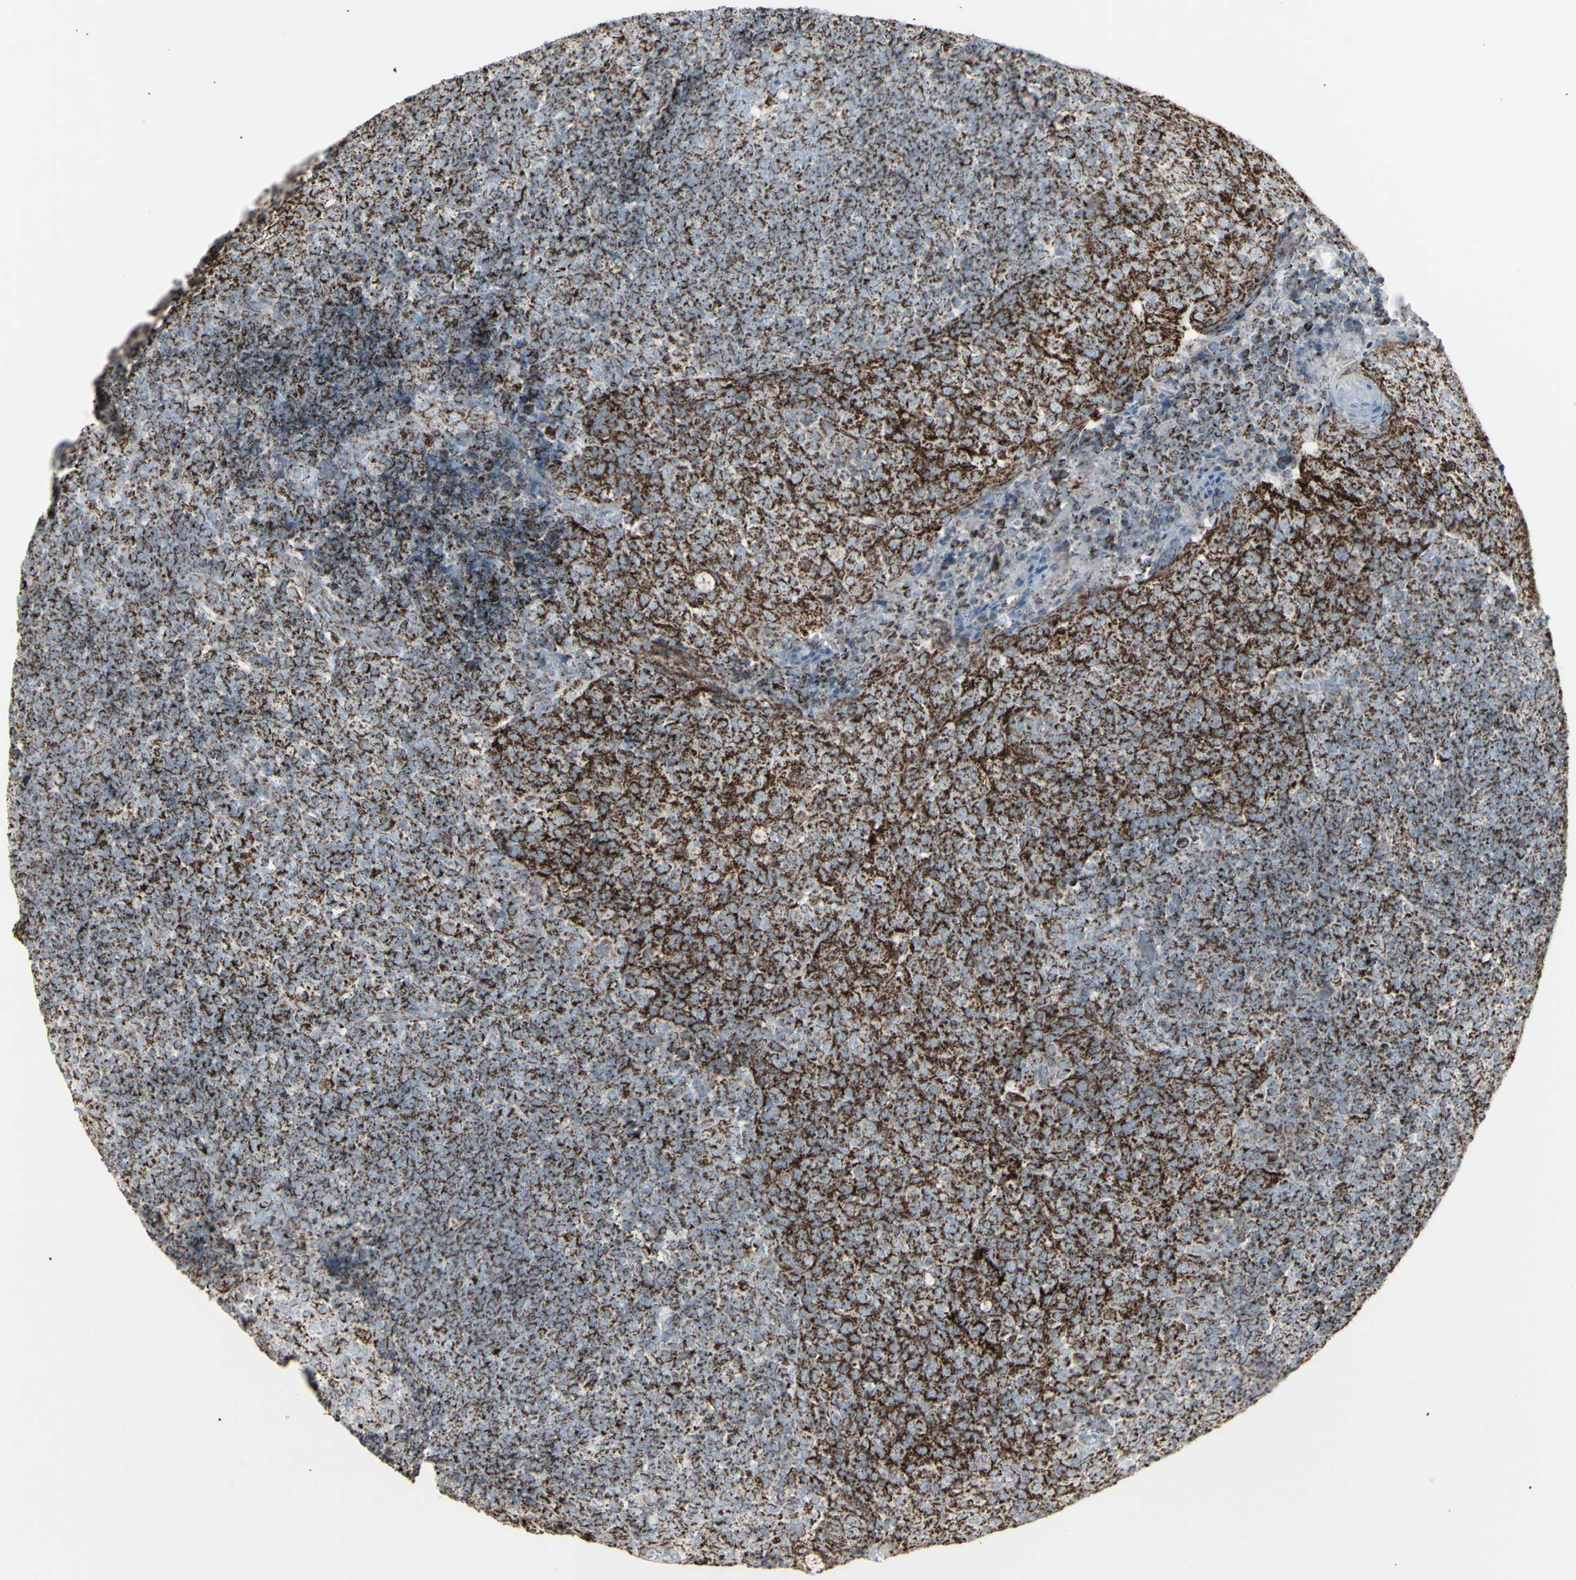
{"staining": {"intensity": "strong", "quantity": "25%-75%", "location": "cytoplasmic/membranous"}, "tissue": "tonsil", "cell_type": "Germinal center cells", "image_type": "normal", "snomed": [{"axis": "morphology", "description": "Normal tissue, NOS"}, {"axis": "topography", "description": "Tonsil"}], "caption": "A micrograph of human tonsil stained for a protein displays strong cytoplasmic/membranous brown staining in germinal center cells.", "gene": "PLGRKT", "patient": {"sex": "female", "age": 19}}